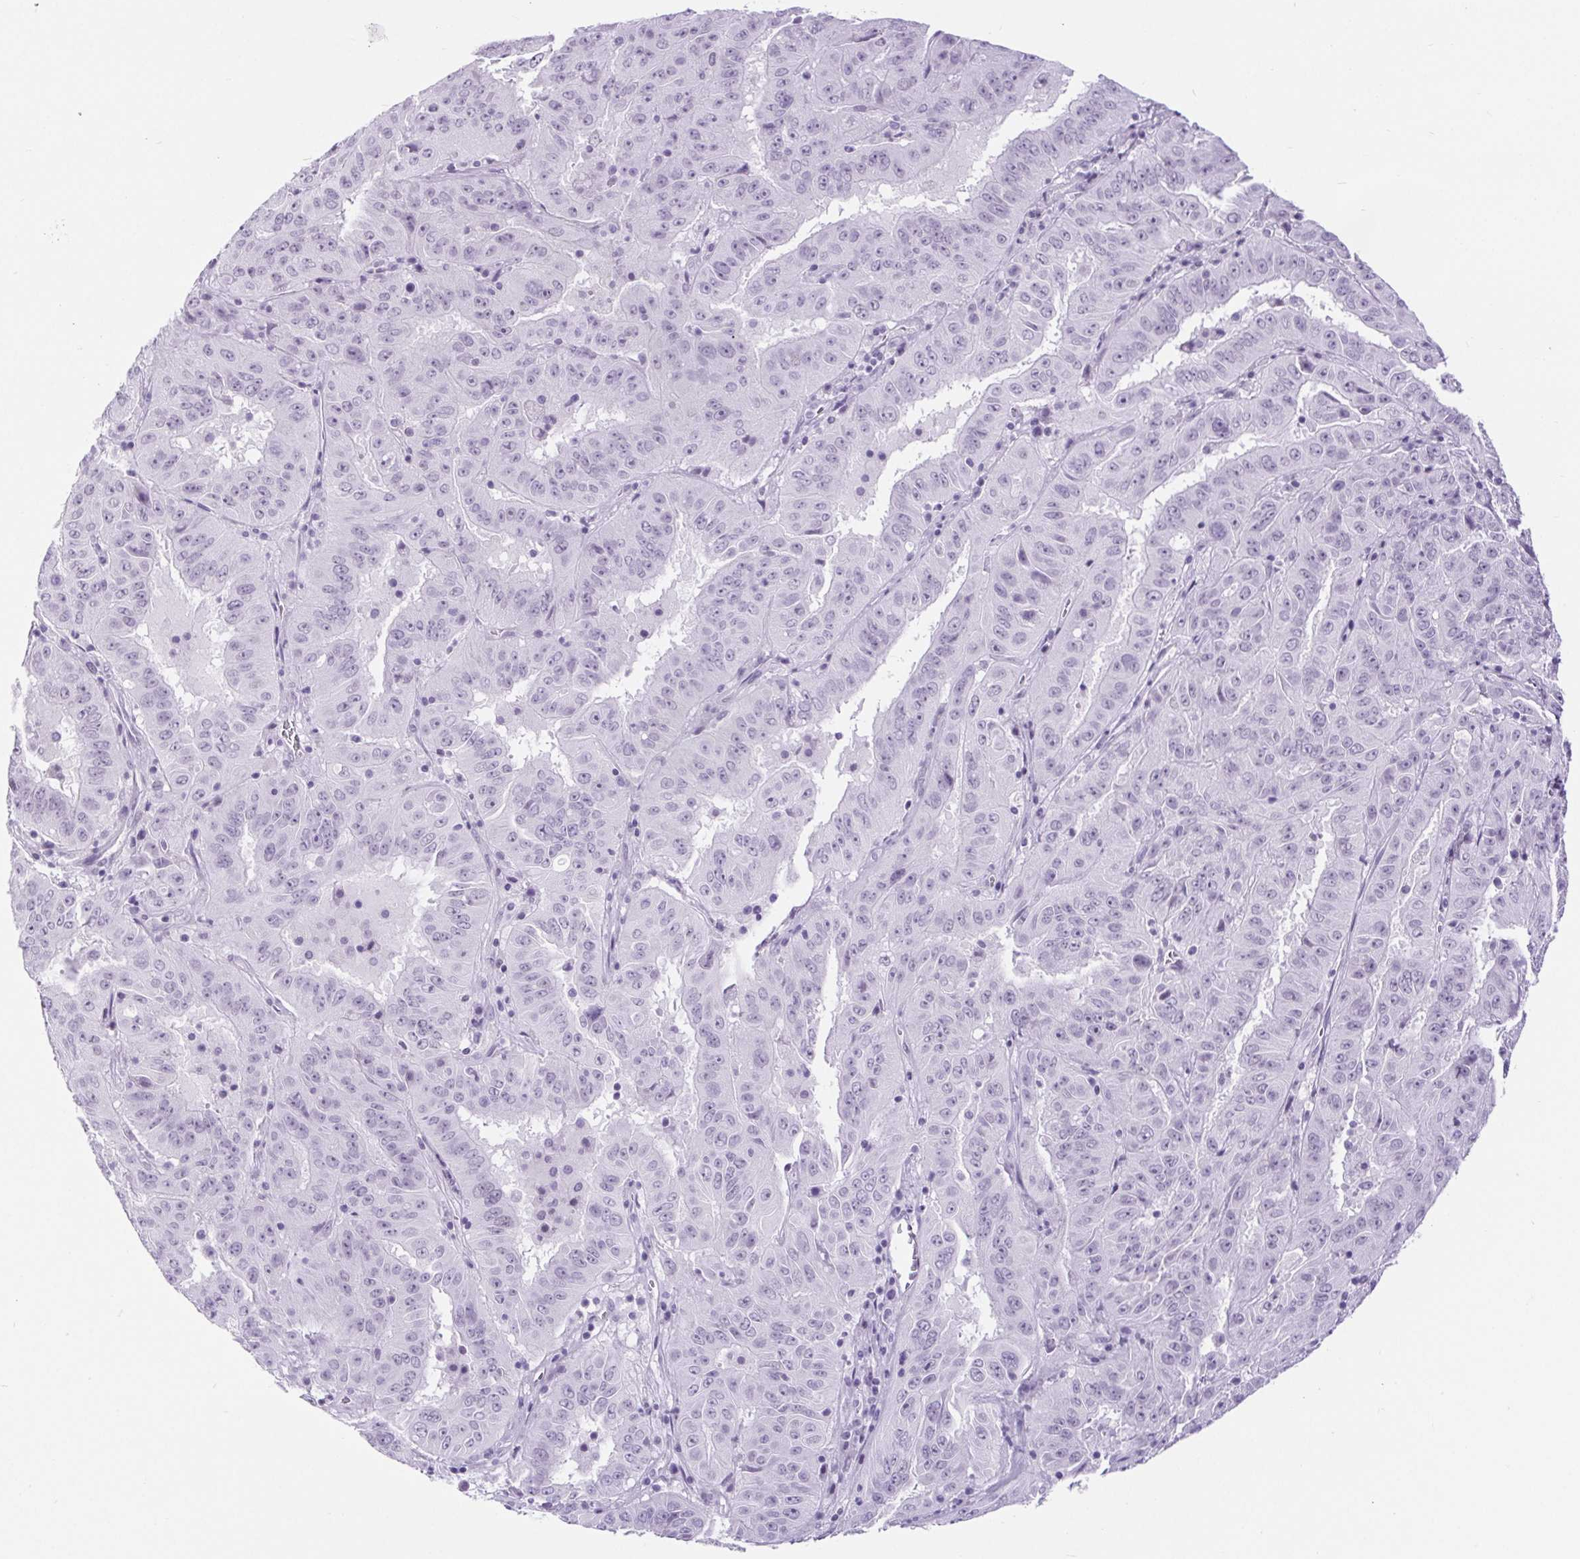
{"staining": {"intensity": "negative", "quantity": "none", "location": "none"}, "tissue": "pancreatic cancer", "cell_type": "Tumor cells", "image_type": "cancer", "snomed": [{"axis": "morphology", "description": "Adenocarcinoma, NOS"}, {"axis": "topography", "description": "Pancreas"}], "caption": "The IHC histopathology image has no significant expression in tumor cells of pancreatic cancer (adenocarcinoma) tissue.", "gene": "BCAS1", "patient": {"sex": "male", "age": 63}}